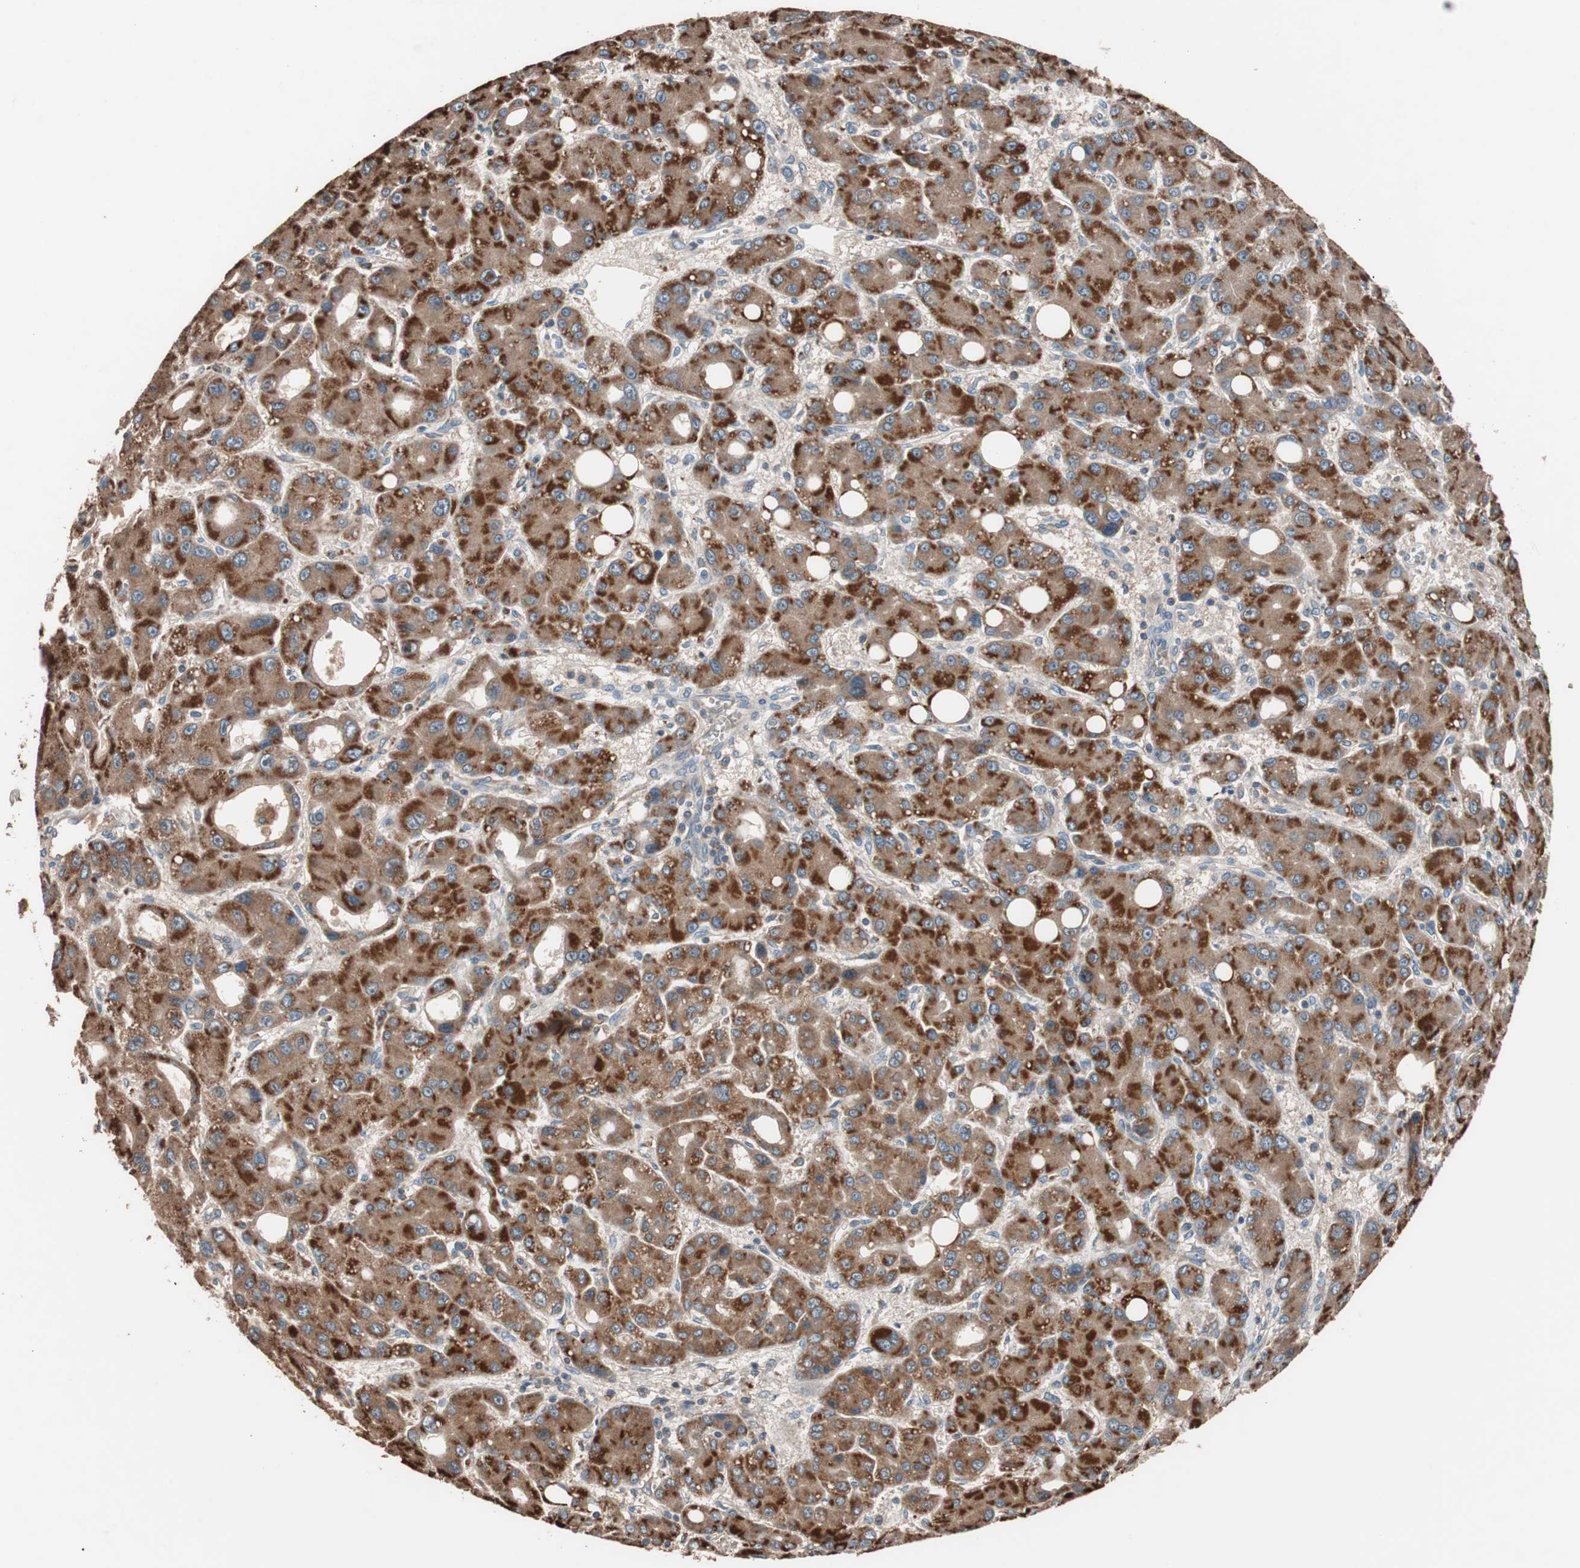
{"staining": {"intensity": "strong", "quantity": ">75%", "location": "cytoplasmic/membranous"}, "tissue": "liver cancer", "cell_type": "Tumor cells", "image_type": "cancer", "snomed": [{"axis": "morphology", "description": "Carcinoma, Hepatocellular, NOS"}, {"axis": "topography", "description": "Liver"}], "caption": "A brown stain labels strong cytoplasmic/membranous expression of a protein in liver cancer (hepatocellular carcinoma) tumor cells.", "gene": "GLYCTK", "patient": {"sex": "male", "age": 55}}